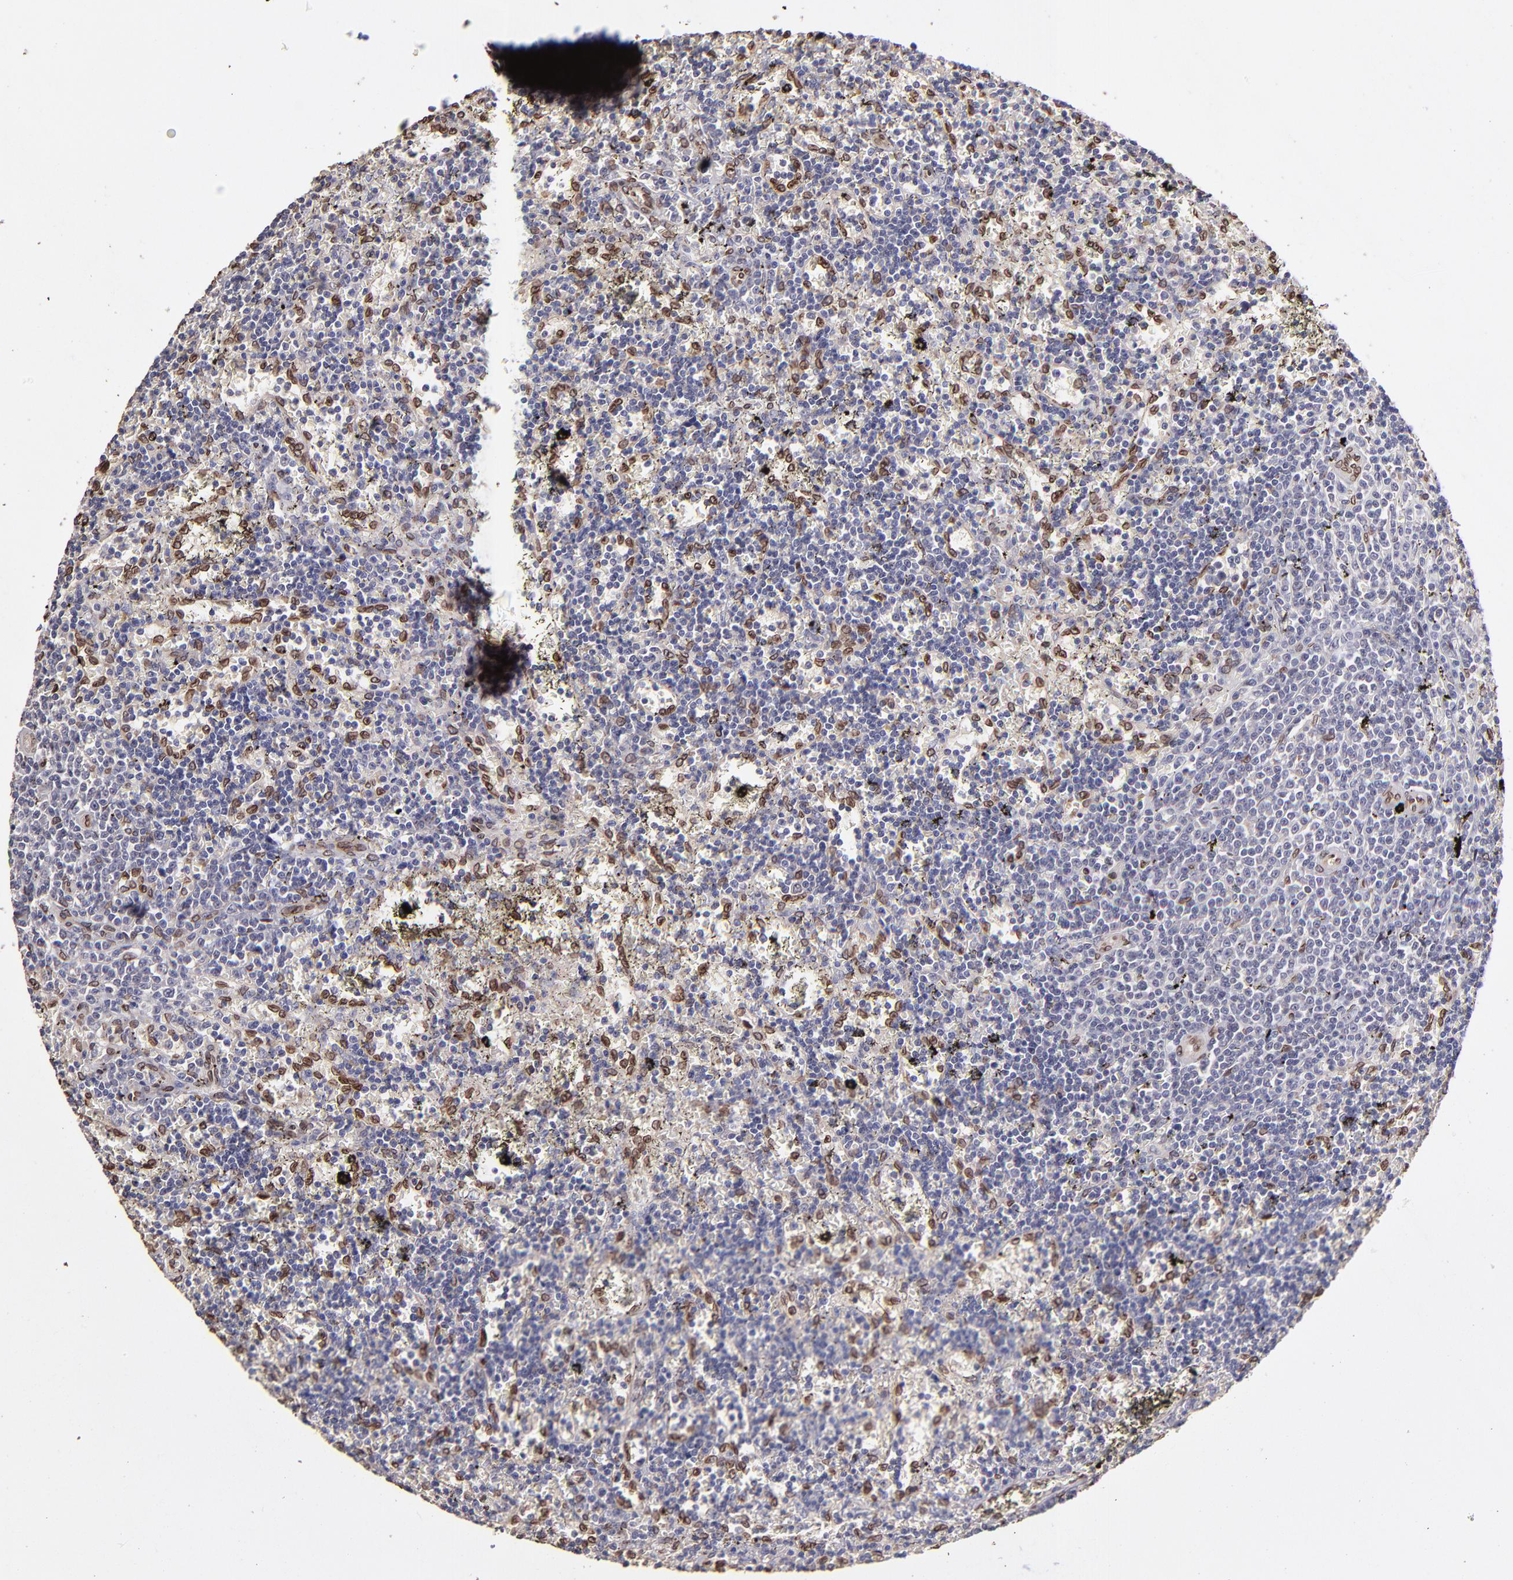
{"staining": {"intensity": "moderate", "quantity": "<25%", "location": "cytoplasmic/membranous,nuclear"}, "tissue": "lymphoma", "cell_type": "Tumor cells", "image_type": "cancer", "snomed": [{"axis": "morphology", "description": "Malignant lymphoma, non-Hodgkin's type, Low grade"}, {"axis": "topography", "description": "Spleen"}], "caption": "The histopathology image demonstrates a brown stain indicating the presence of a protein in the cytoplasmic/membranous and nuclear of tumor cells in lymphoma.", "gene": "PUM3", "patient": {"sex": "male", "age": 60}}